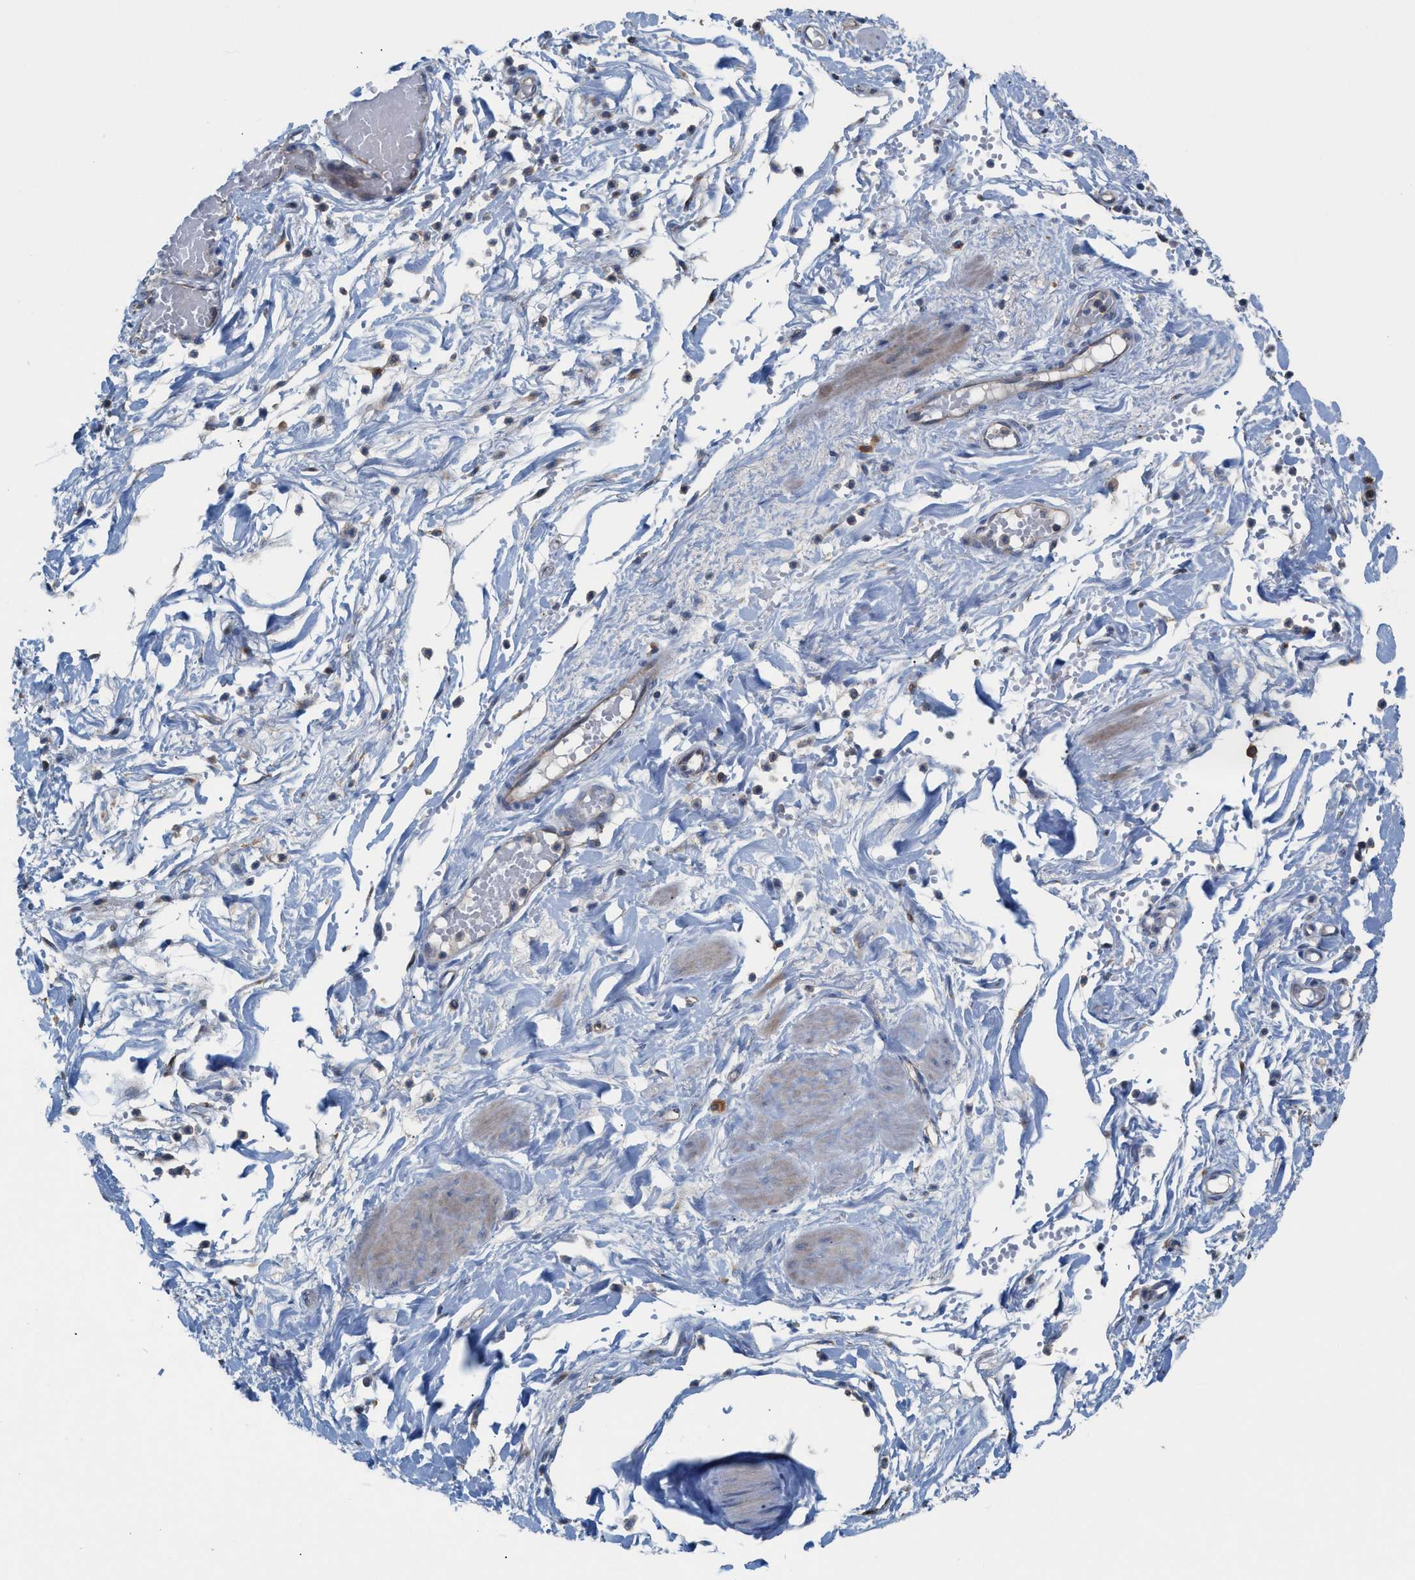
{"staining": {"intensity": "negative", "quantity": "none", "location": "none"}, "tissue": "adipose tissue", "cell_type": "Adipocytes", "image_type": "normal", "snomed": [{"axis": "morphology", "description": "Normal tissue, NOS"}, {"axis": "topography", "description": "Soft tissue"}], "caption": "An IHC histopathology image of normal adipose tissue is shown. There is no staining in adipocytes of adipose tissue. Nuclei are stained in blue.", "gene": "MRM1", "patient": {"sex": "male", "age": 72}}